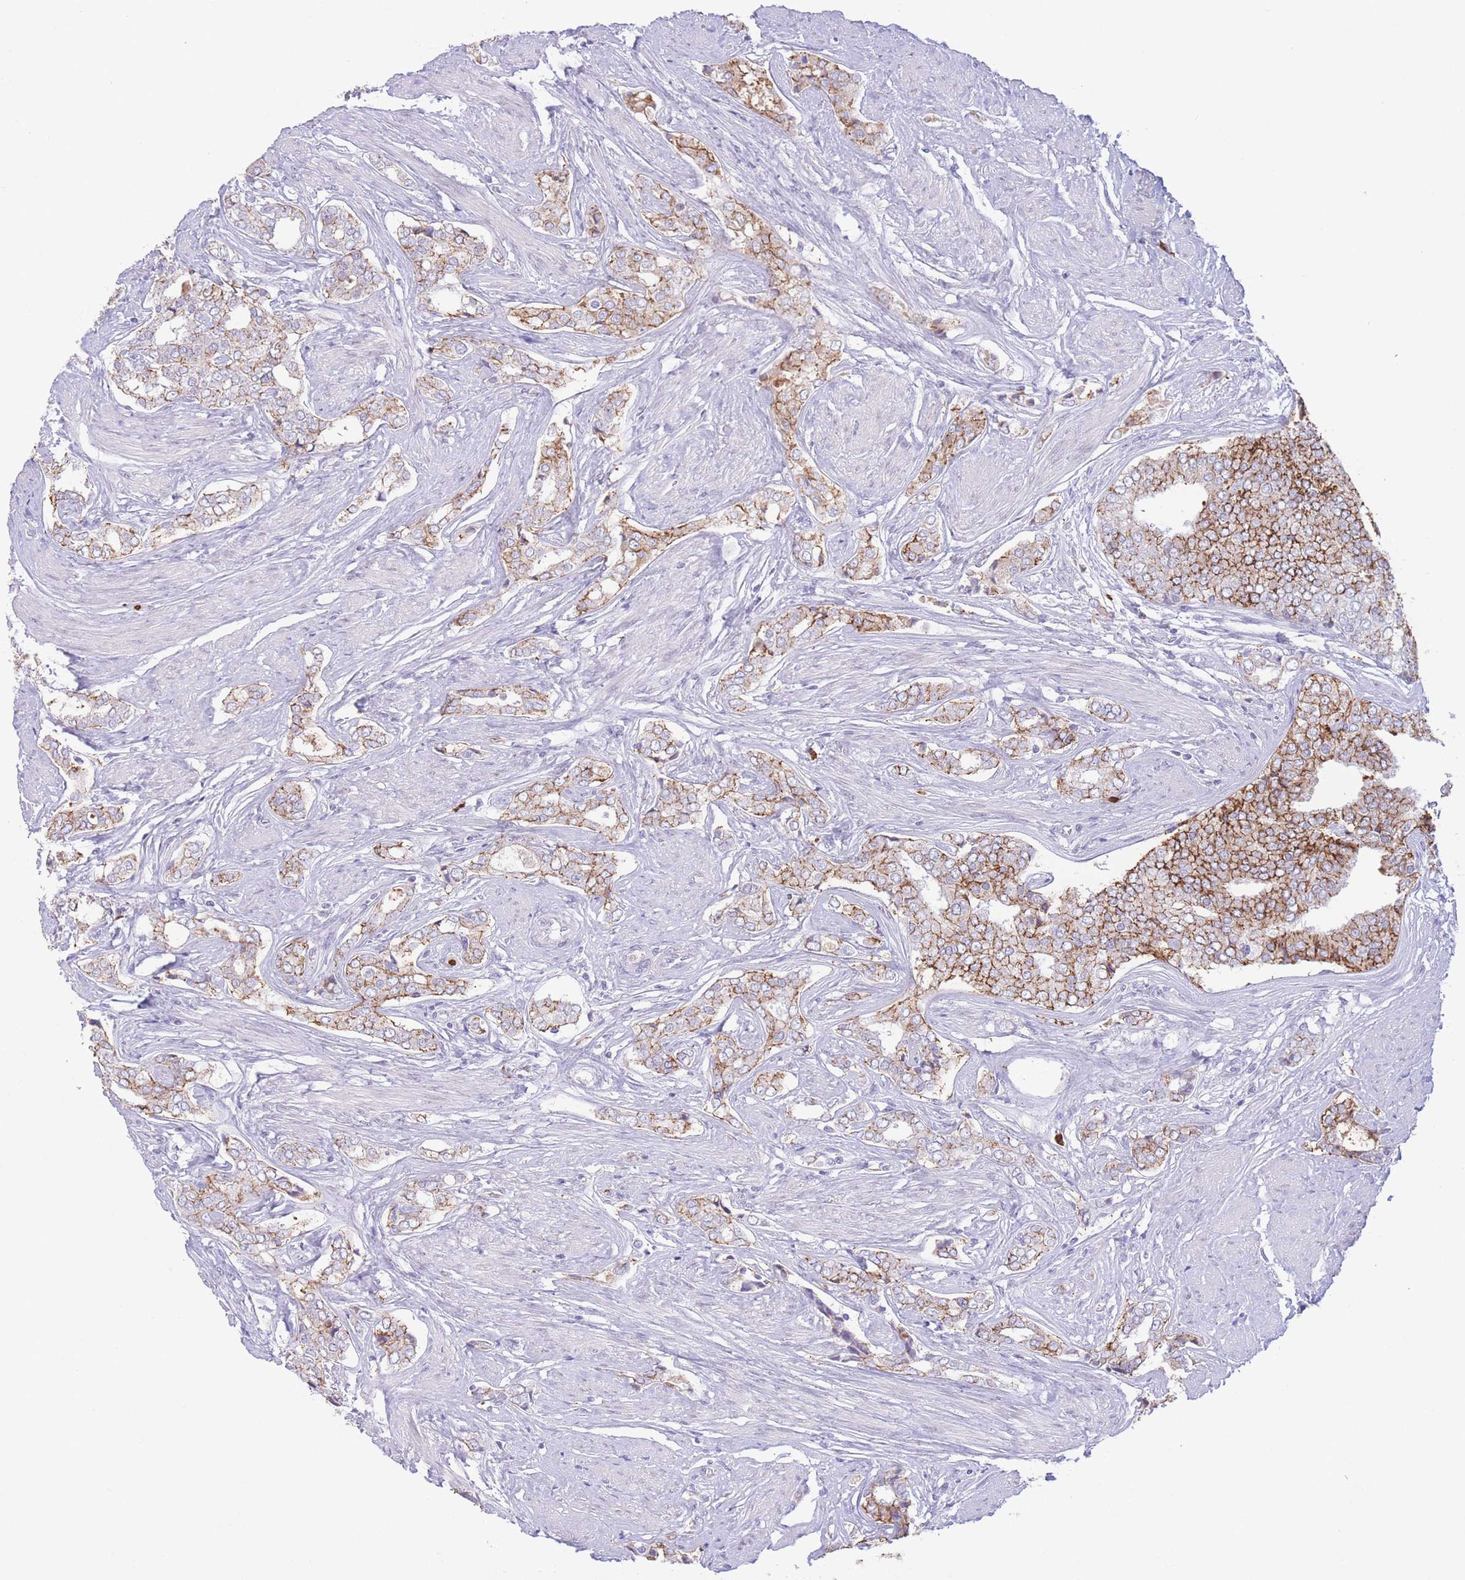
{"staining": {"intensity": "moderate", "quantity": "25%-75%", "location": "cytoplasmic/membranous"}, "tissue": "prostate cancer", "cell_type": "Tumor cells", "image_type": "cancer", "snomed": [{"axis": "morphology", "description": "Adenocarcinoma, High grade"}, {"axis": "topography", "description": "Prostate"}], "caption": "Moderate cytoplasmic/membranous protein staining is seen in approximately 25%-75% of tumor cells in high-grade adenocarcinoma (prostate).", "gene": "LCLAT1", "patient": {"sex": "male", "age": 71}}